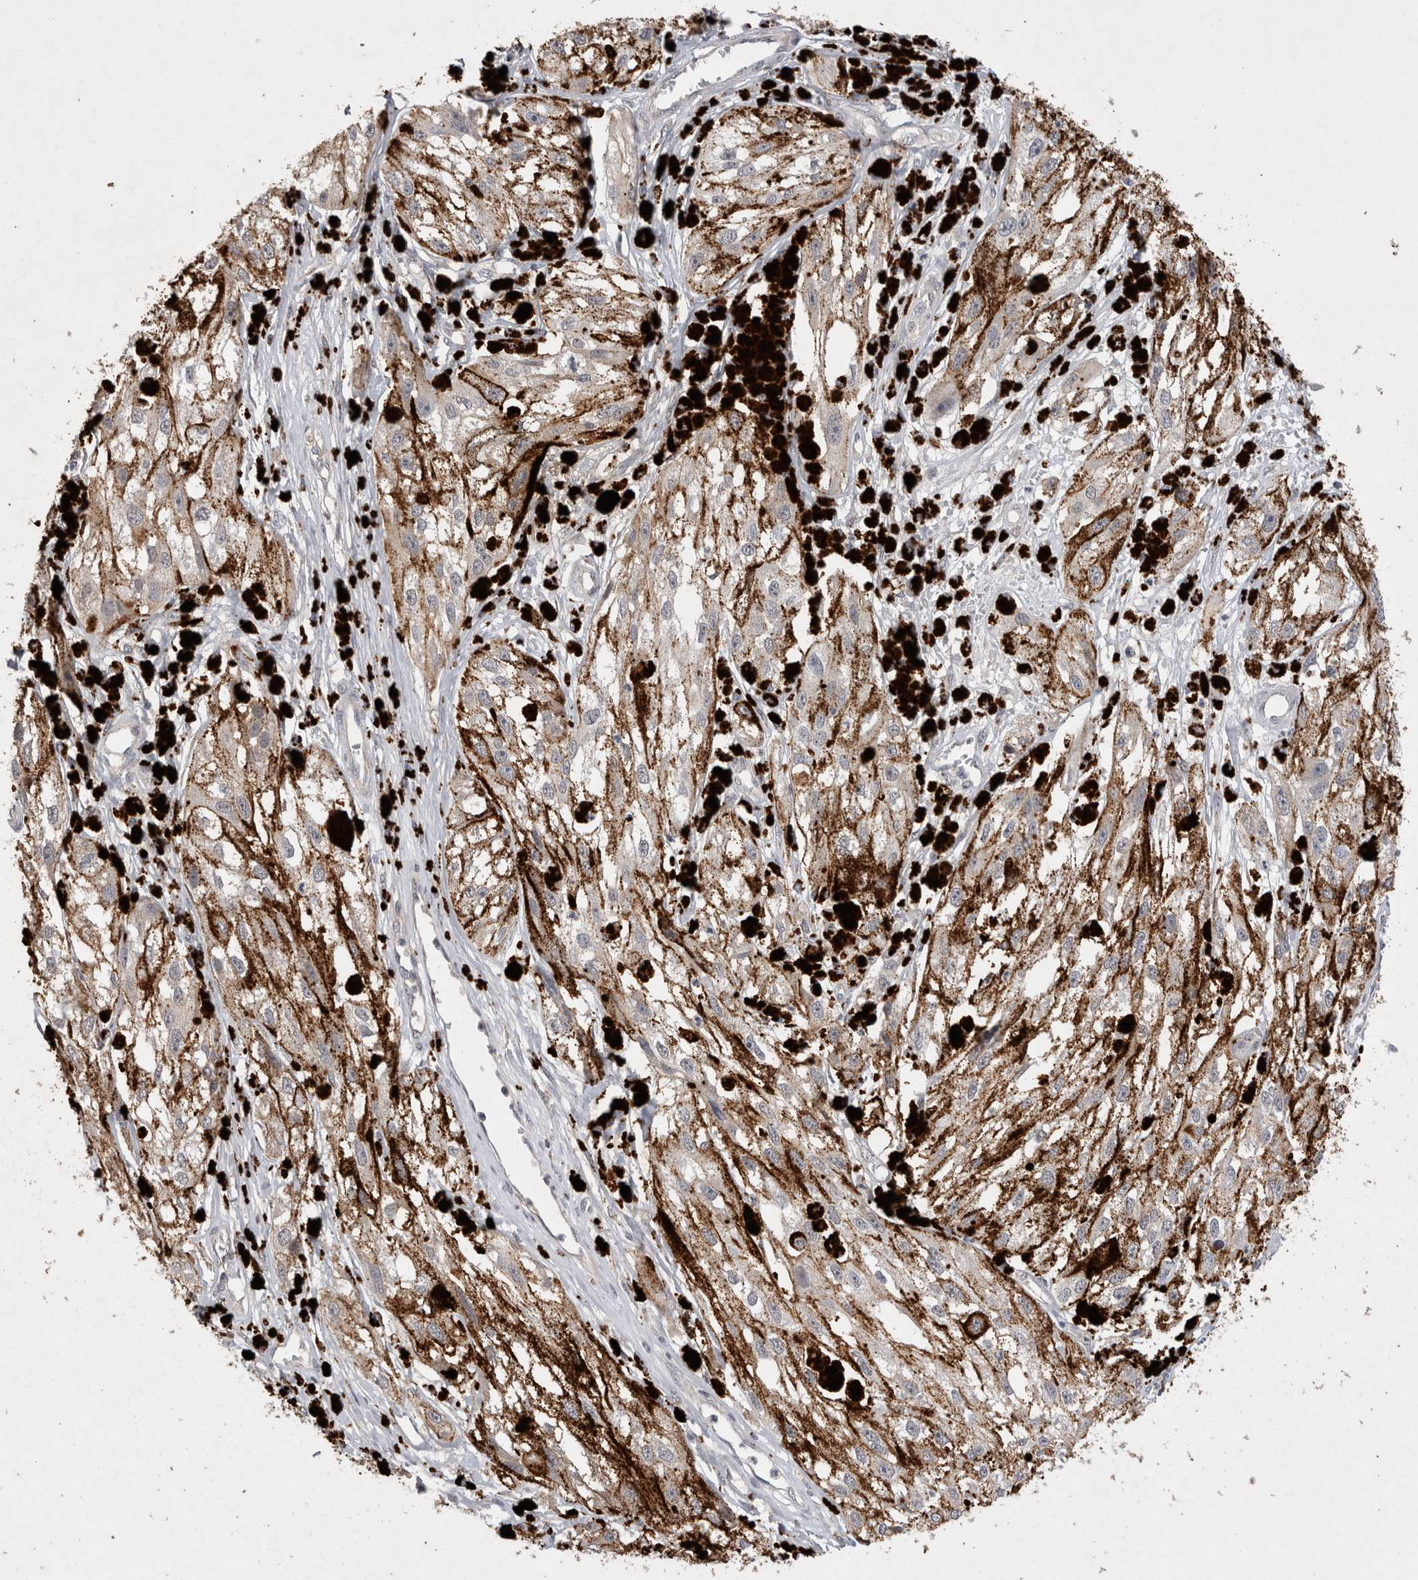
{"staining": {"intensity": "negative", "quantity": "none", "location": "none"}, "tissue": "melanoma", "cell_type": "Tumor cells", "image_type": "cancer", "snomed": [{"axis": "morphology", "description": "Malignant melanoma, NOS"}, {"axis": "topography", "description": "Skin"}], "caption": "Tumor cells show no significant protein positivity in melanoma.", "gene": "RASSF3", "patient": {"sex": "male", "age": 88}}